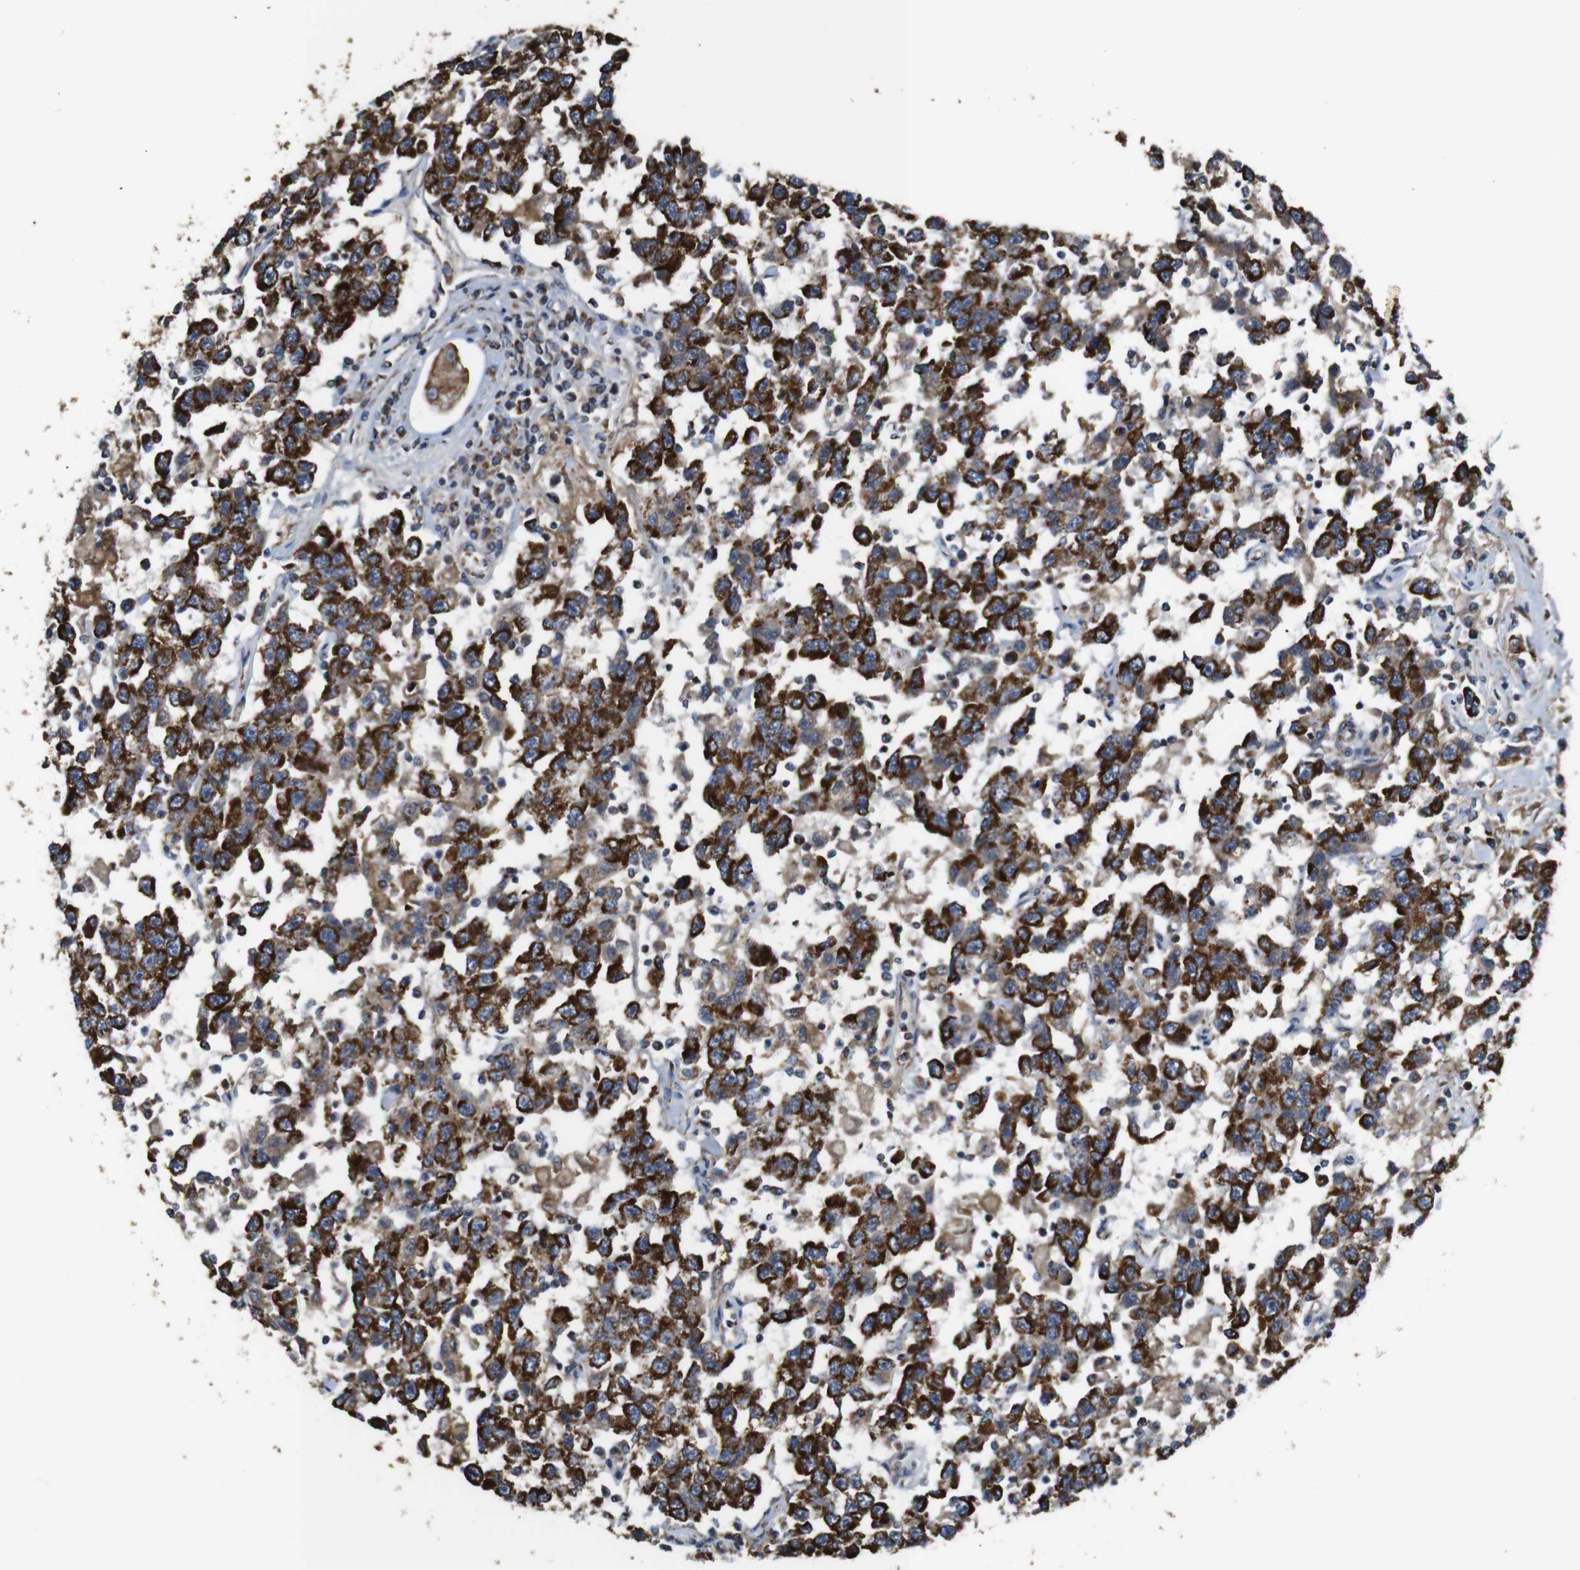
{"staining": {"intensity": "strong", "quantity": ">75%", "location": "cytoplasmic/membranous"}, "tissue": "testis cancer", "cell_type": "Tumor cells", "image_type": "cancer", "snomed": [{"axis": "morphology", "description": "Seminoma, NOS"}, {"axis": "topography", "description": "Testis"}], "caption": "Tumor cells show high levels of strong cytoplasmic/membranous positivity in approximately >75% of cells in testis cancer. Immunohistochemistry stains the protein of interest in brown and the nuclei are stained blue.", "gene": "NR3C2", "patient": {"sex": "male", "age": 41}}